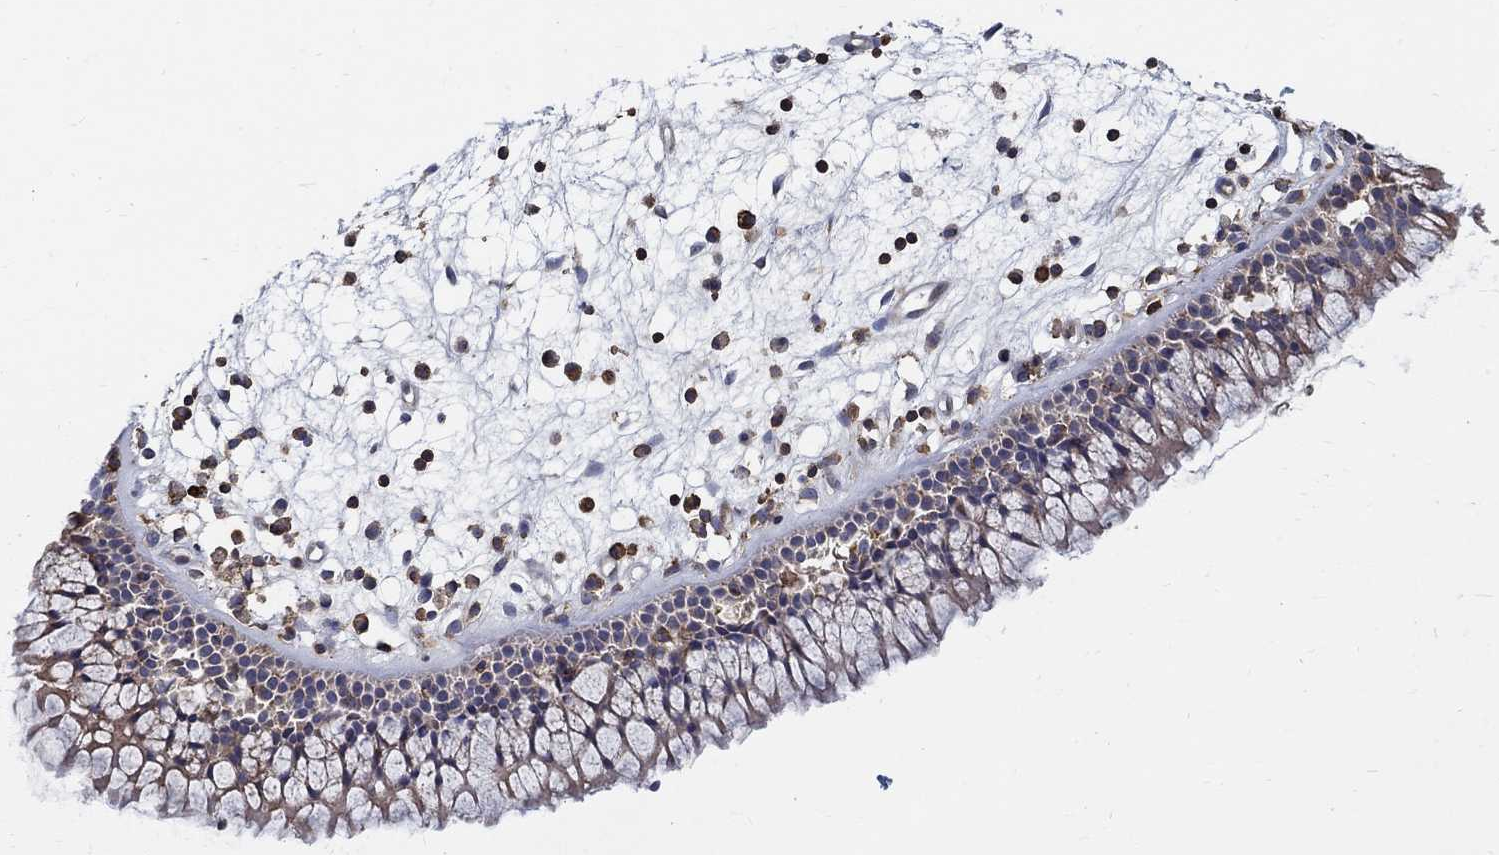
{"staining": {"intensity": "weak", "quantity": ">75%", "location": "cytoplasmic/membranous"}, "tissue": "nasopharynx", "cell_type": "Respiratory epithelial cells", "image_type": "normal", "snomed": [{"axis": "morphology", "description": "Normal tissue, NOS"}, {"axis": "morphology", "description": "Polyp, NOS"}, {"axis": "topography", "description": "Nasopharynx"}], "caption": "Respiratory epithelial cells demonstrate low levels of weak cytoplasmic/membranous staining in approximately >75% of cells in benign nasopharynx. (DAB (3,3'-diaminobenzidine) = brown stain, brightfield microscopy at high magnification).", "gene": "AGAP2", "patient": {"sex": "female", "age": 56}}